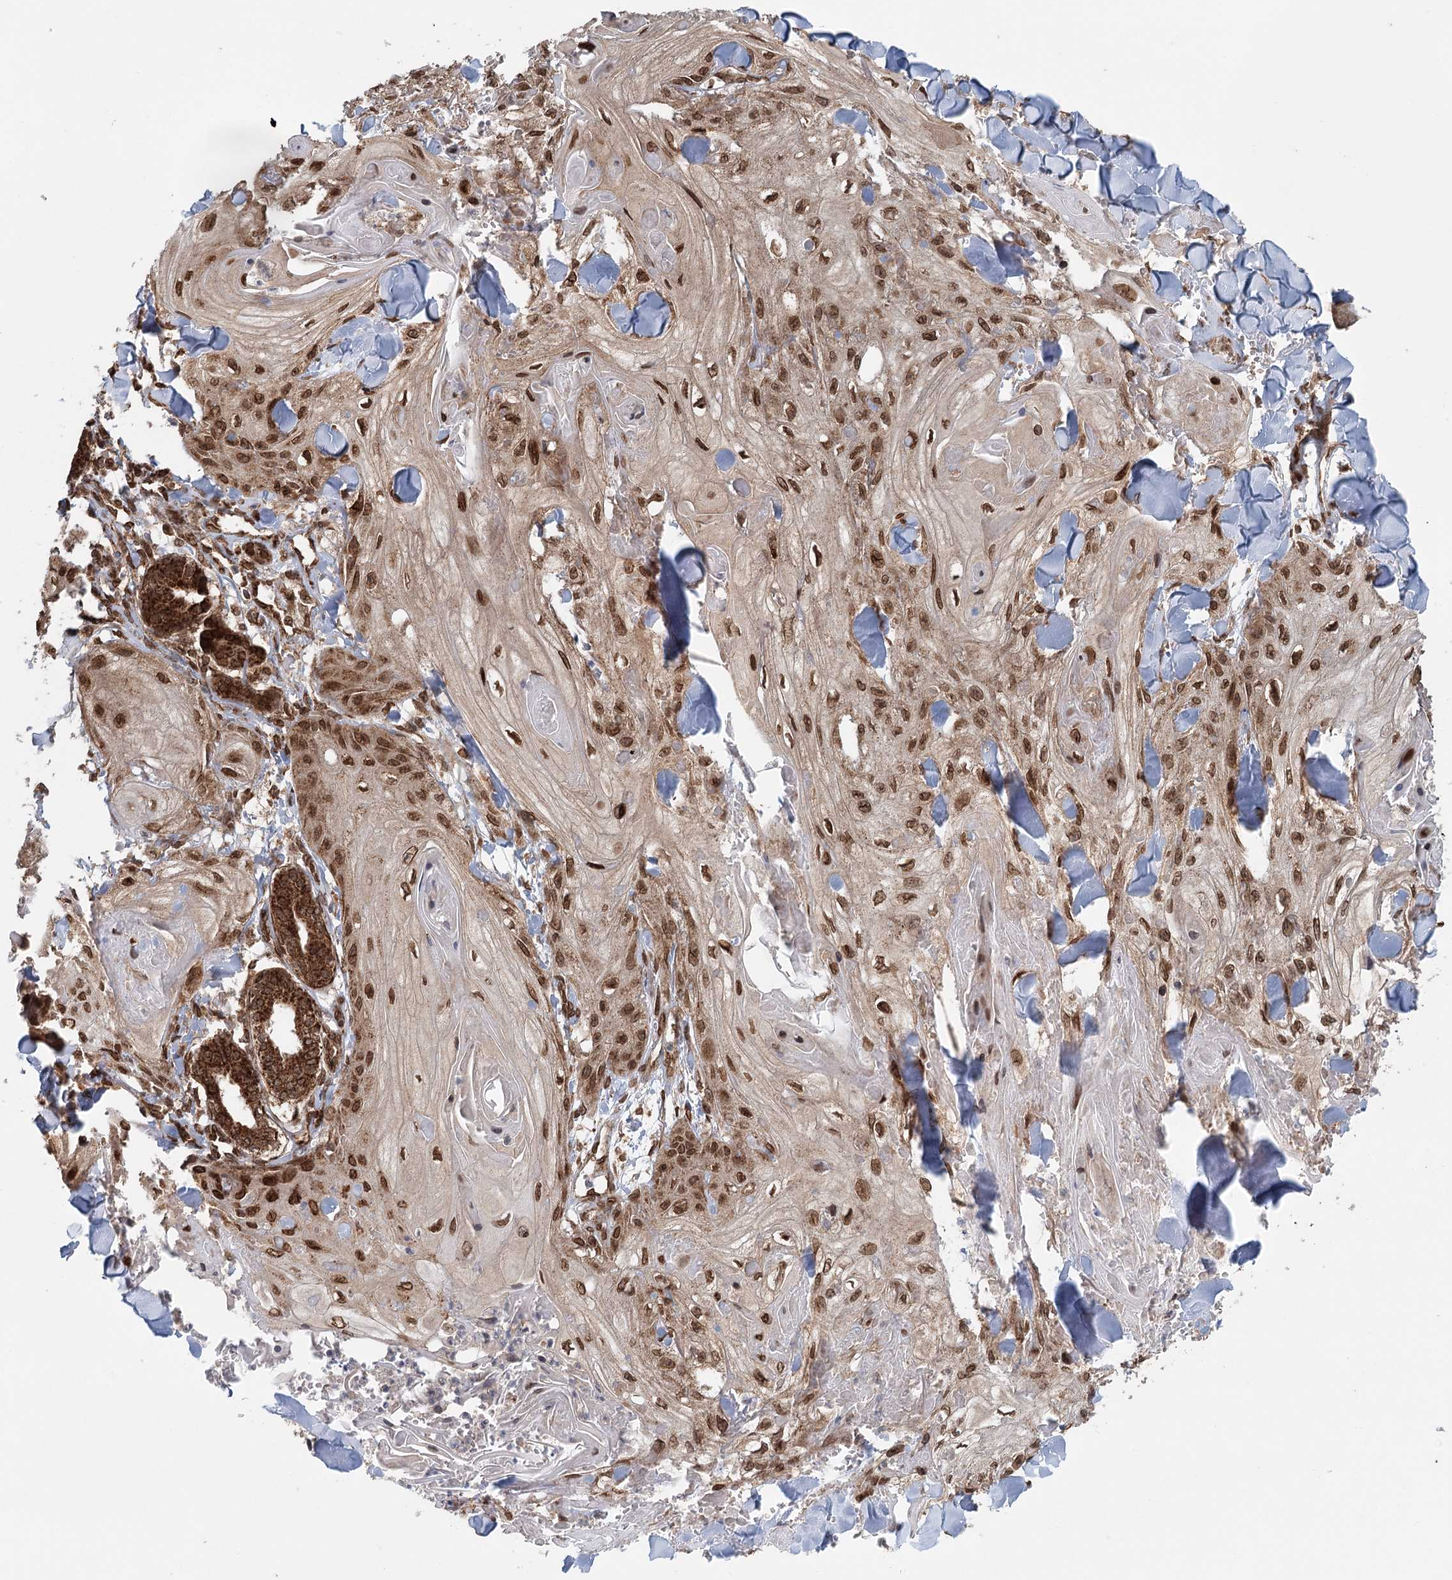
{"staining": {"intensity": "strong", "quantity": ">75%", "location": "nuclear"}, "tissue": "skin cancer", "cell_type": "Tumor cells", "image_type": "cancer", "snomed": [{"axis": "morphology", "description": "Squamous cell carcinoma, NOS"}, {"axis": "topography", "description": "Skin"}], "caption": "Immunohistochemistry (IHC) (DAB) staining of skin cancer (squamous cell carcinoma) exhibits strong nuclear protein expression in about >75% of tumor cells.", "gene": "BCKDHA", "patient": {"sex": "male", "age": 74}}